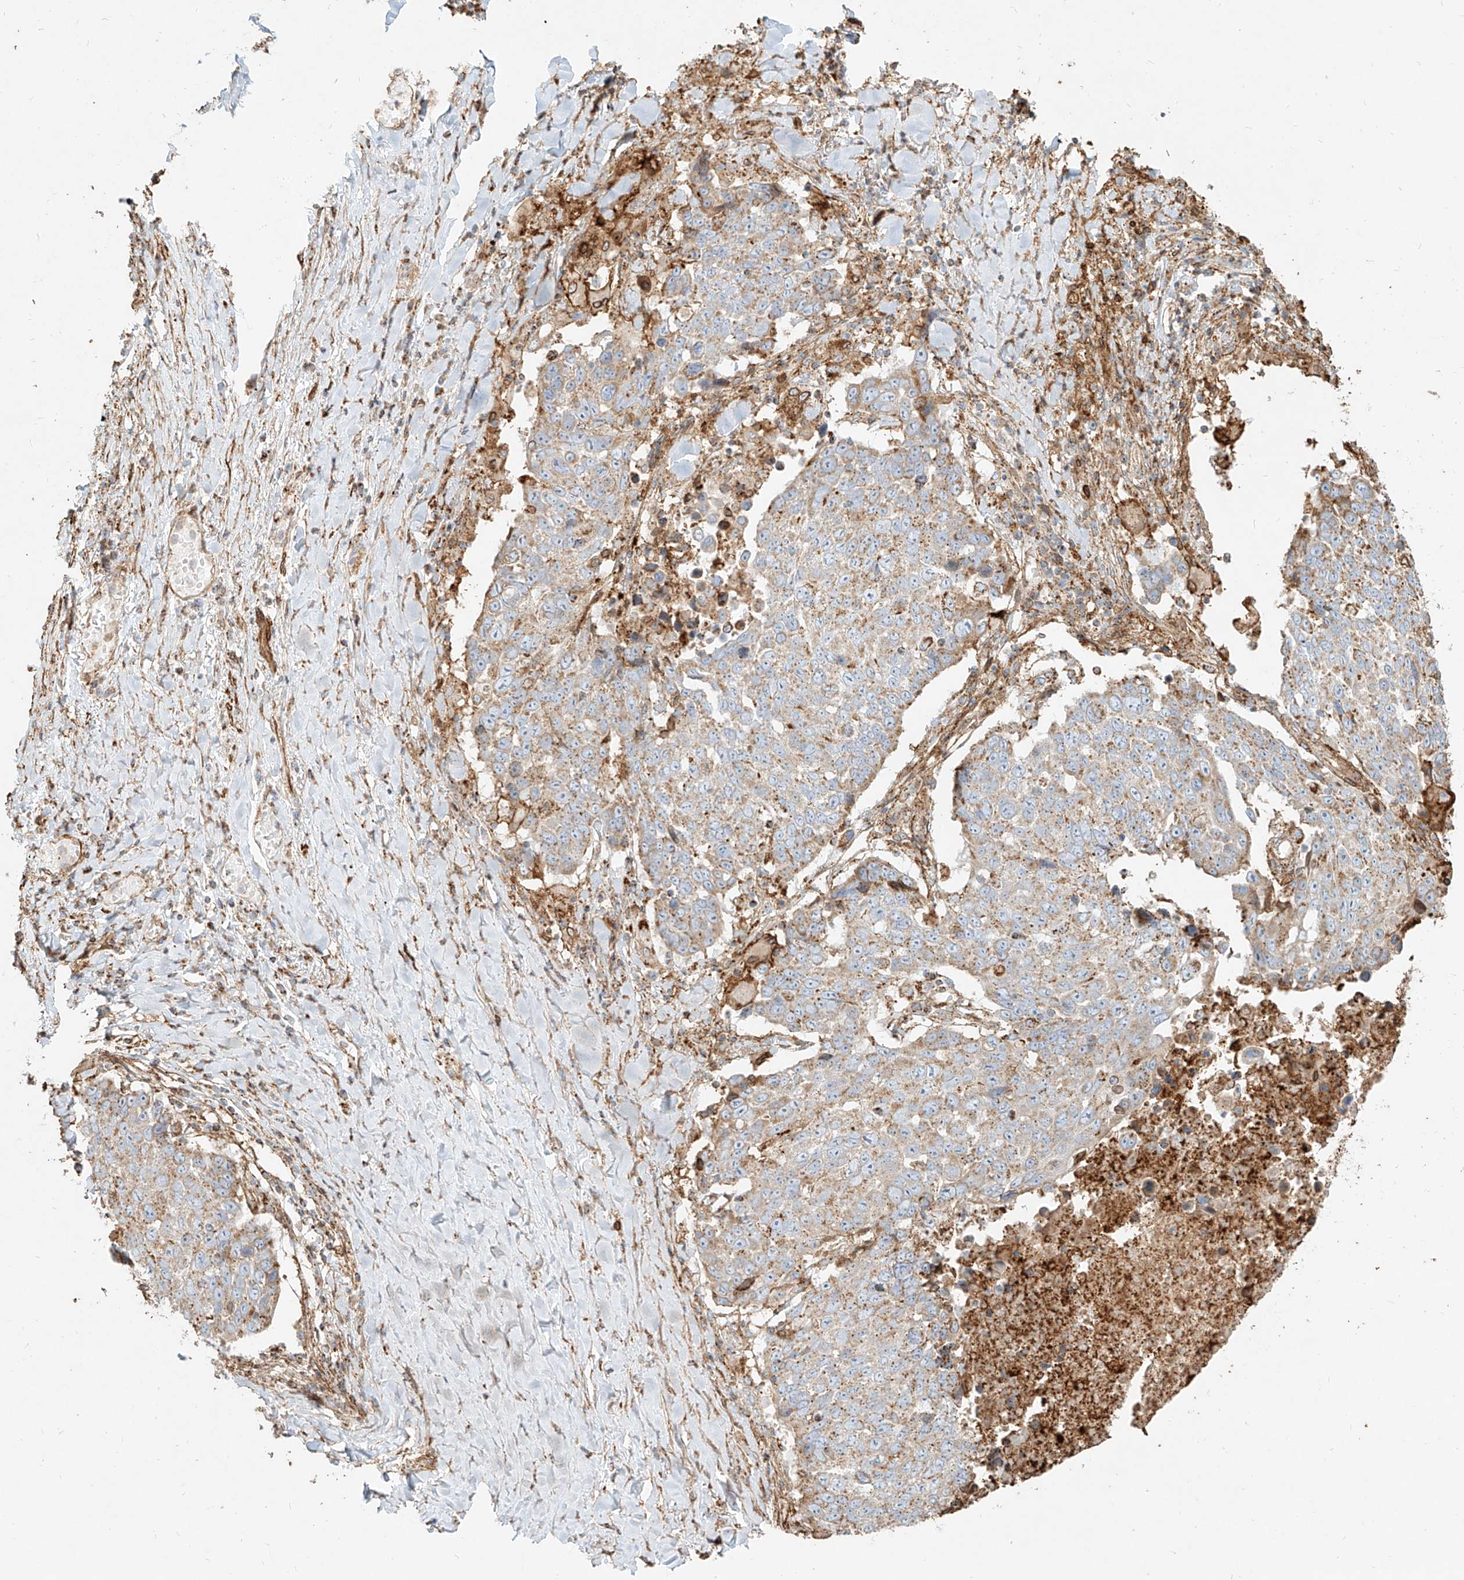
{"staining": {"intensity": "moderate", "quantity": "<25%", "location": "cytoplasmic/membranous"}, "tissue": "lung cancer", "cell_type": "Tumor cells", "image_type": "cancer", "snomed": [{"axis": "morphology", "description": "Squamous cell carcinoma, NOS"}, {"axis": "topography", "description": "Lung"}], "caption": "Lung cancer (squamous cell carcinoma) stained for a protein (brown) shows moderate cytoplasmic/membranous positive positivity in about <25% of tumor cells.", "gene": "MTX2", "patient": {"sex": "male", "age": 66}}